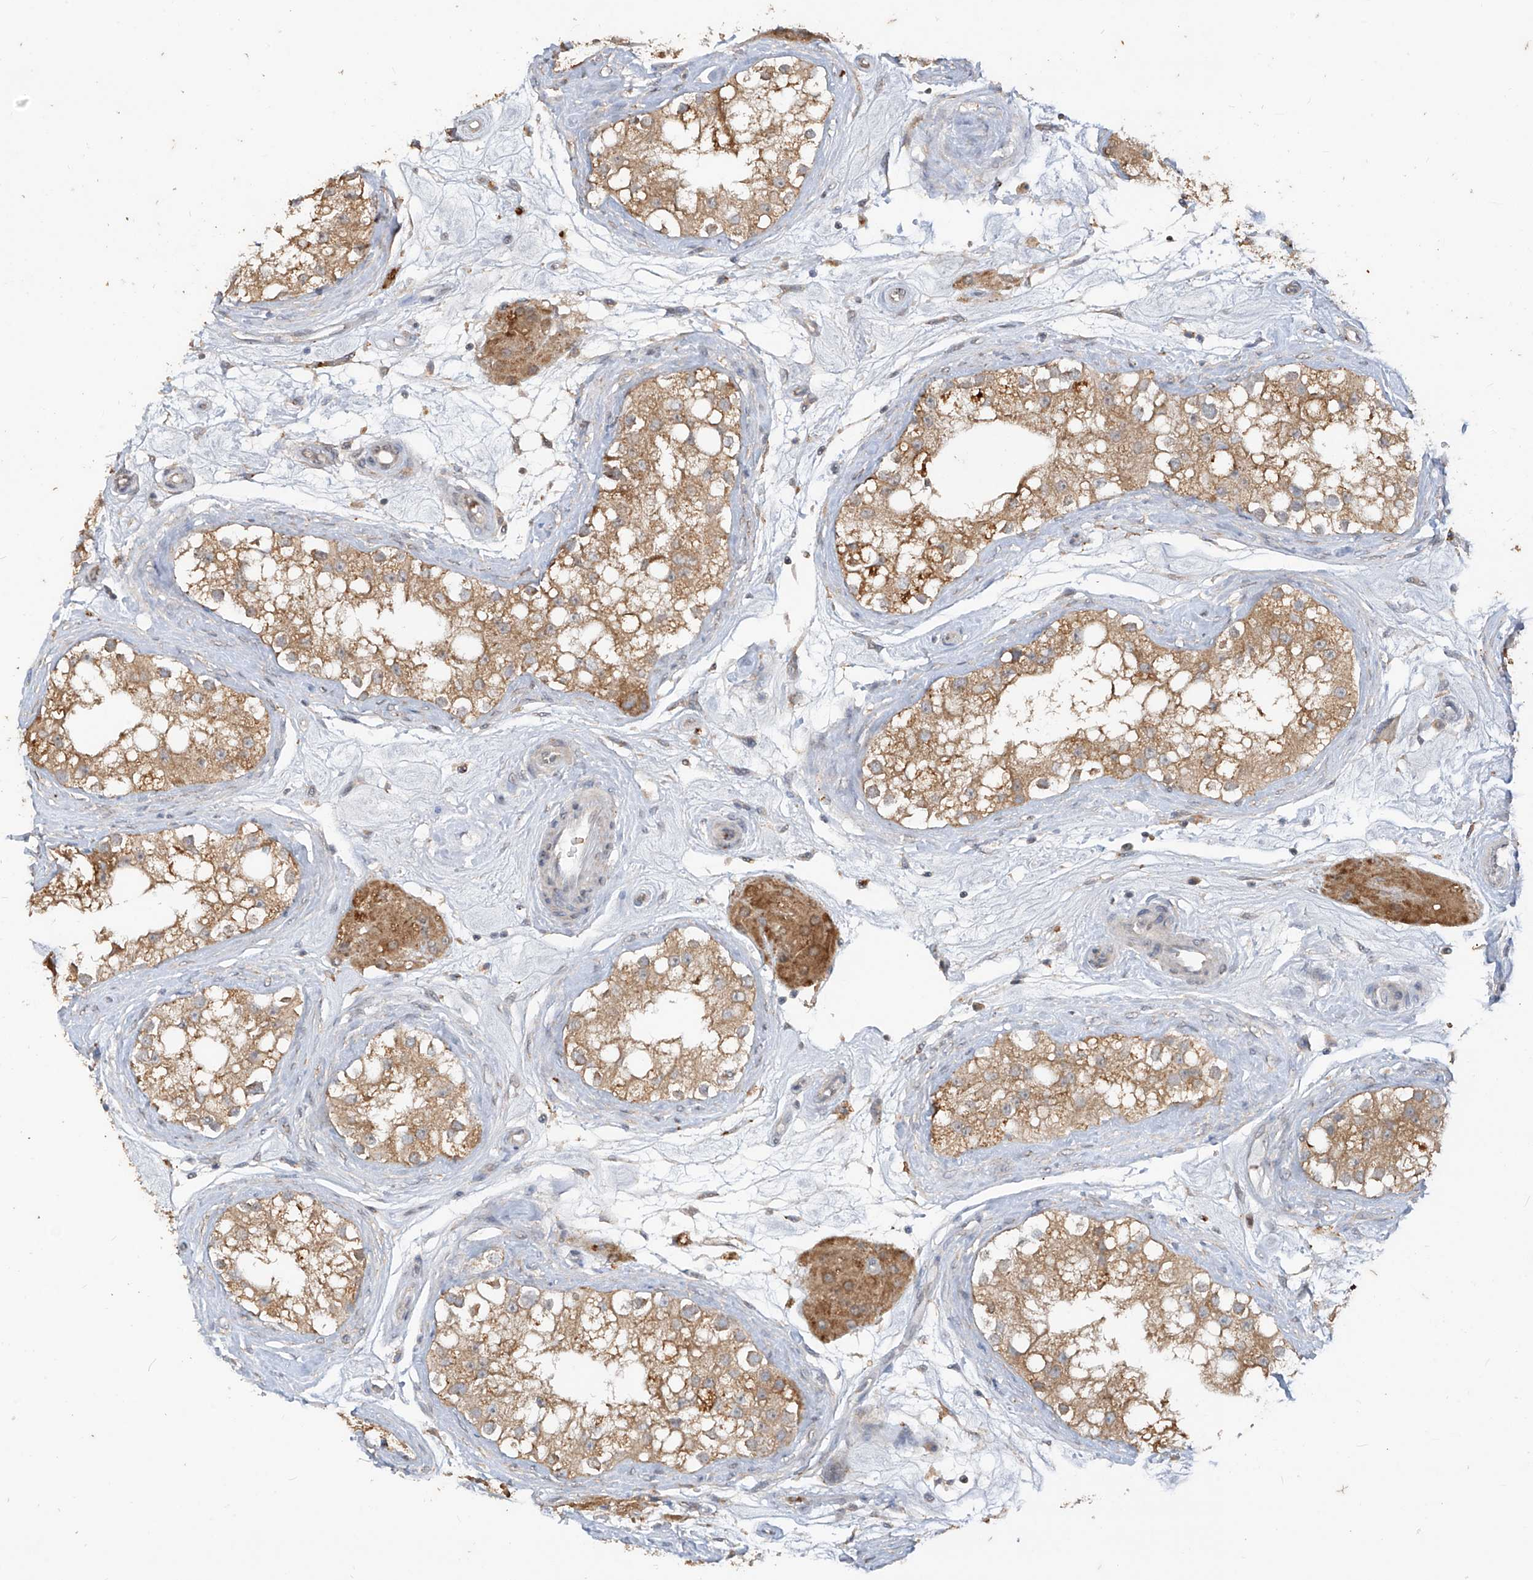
{"staining": {"intensity": "moderate", "quantity": ">75%", "location": "cytoplasmic/membranous"}, "tissue": "testis", "cell_type": "Cells in seminiferous ducts", "image_type": "normal", "snomed": [{"axis": "morphology", "description": "Normal tissue, NOS"}, {"axis": "topography", "description": "Testis"}], "caption": "Approximately >75% of cells in seminiferous ducts in unremarkable testis show moderate cytoplasmic/membranous protein positivity as visualized by brown immunohistochemical staining.", "gene": "MTUS2", "patient": {"sex": "male", "age": 84}}